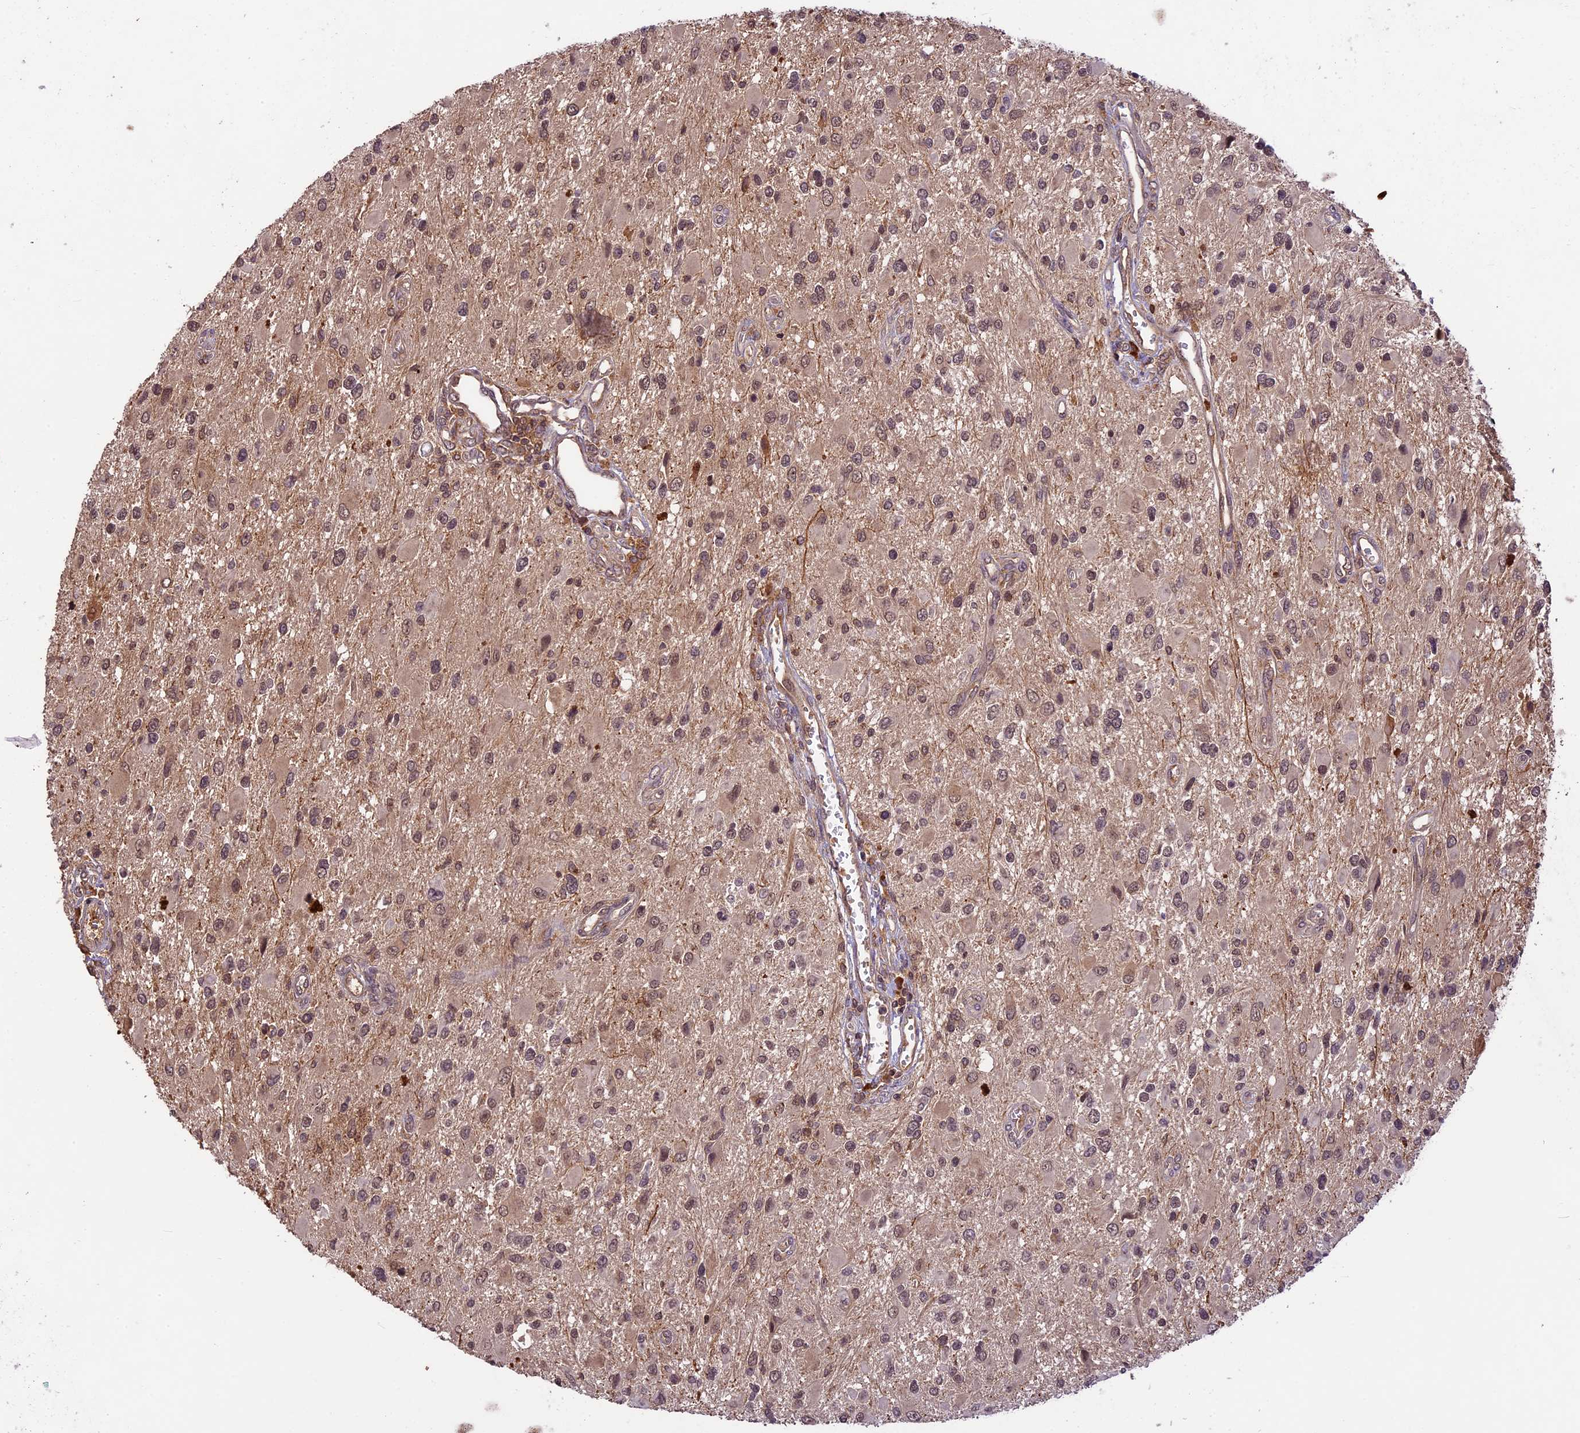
{"staining": {"intensity": "weak", "quantity": "25%-75%", "location": "nuclear"}, "tissue": "glioma", "cell_type": "Tumor cells", "image_type": "cancer", "snomed": [{"axis": "morphology", "description": "Glioma, malignant, High grade"}, {"axis": "topography", "description": "Brain"}], "caption": "DAB immunohistochemical staining of malignant glioma (high-grade) reveals weak nuclear protein expression in about 25%-75% of tumor cells. (IHC, brightfield microscopy, high magnification).", "gene": "ATP10A", "patient": {"sex": "male", "age": 53}}